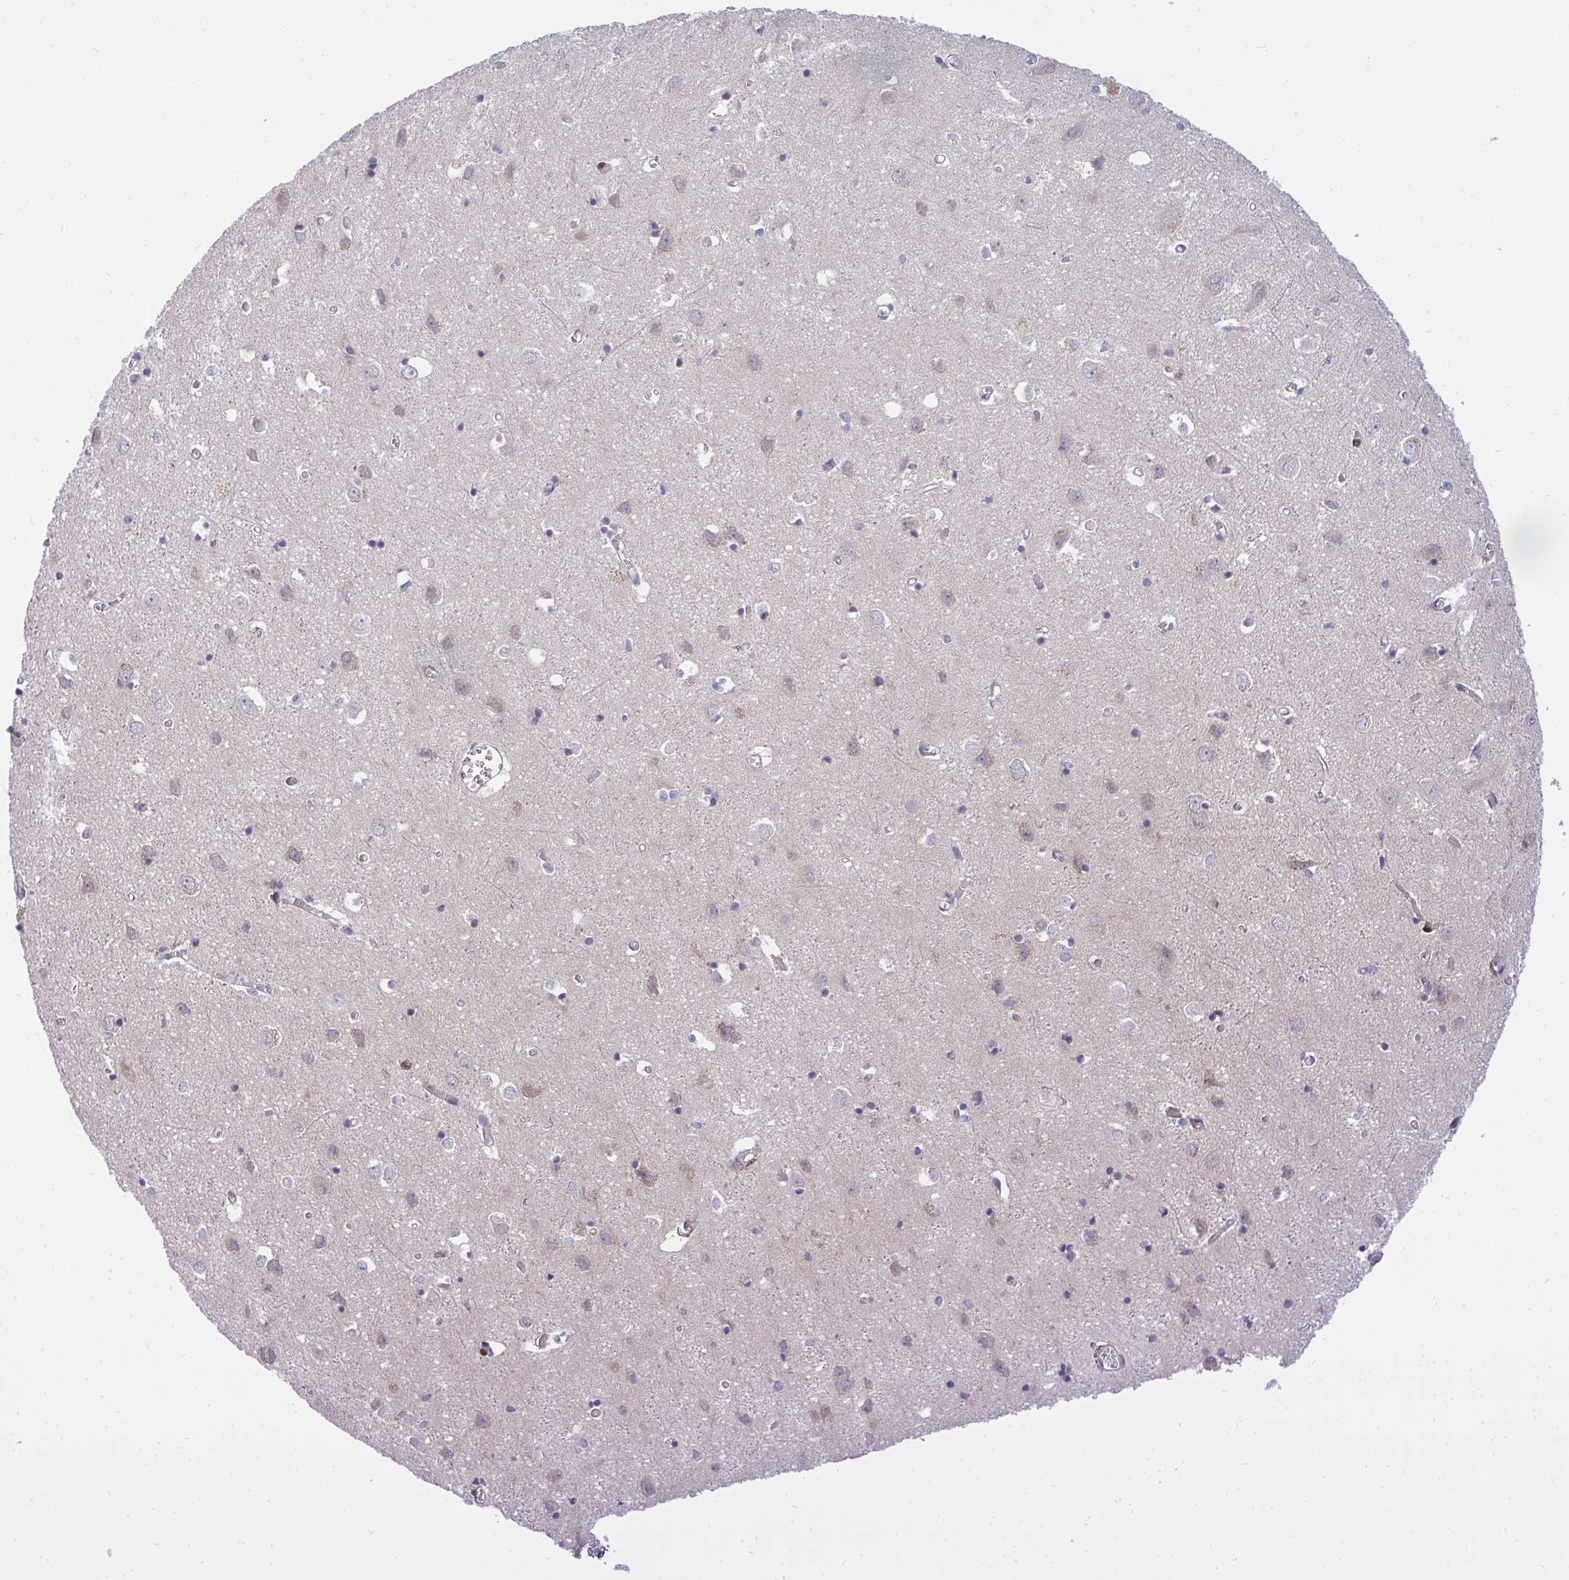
{"staining": {"intensity": "negative", "quantity": "none", "location": "none"}, "tissue": "cerebral cortex", "cell_type": "Endothelial cells", "image_type": "normal", "snomed": [{"axis": "morphology", "description": "Normal tissue, NOS"}, {"axis": "topography", "description": "Cerebral cortex"}], "caption": "Cerebral cortex was stained to show a protein in brown. There is no significant positivity in endothelial cells. (DAB immunohistochemistry (IHC) visualized using brightfield microscopy, high magnification).", "gene": "CASTOR2", "patient": {"sex": "male", "age": 70}}